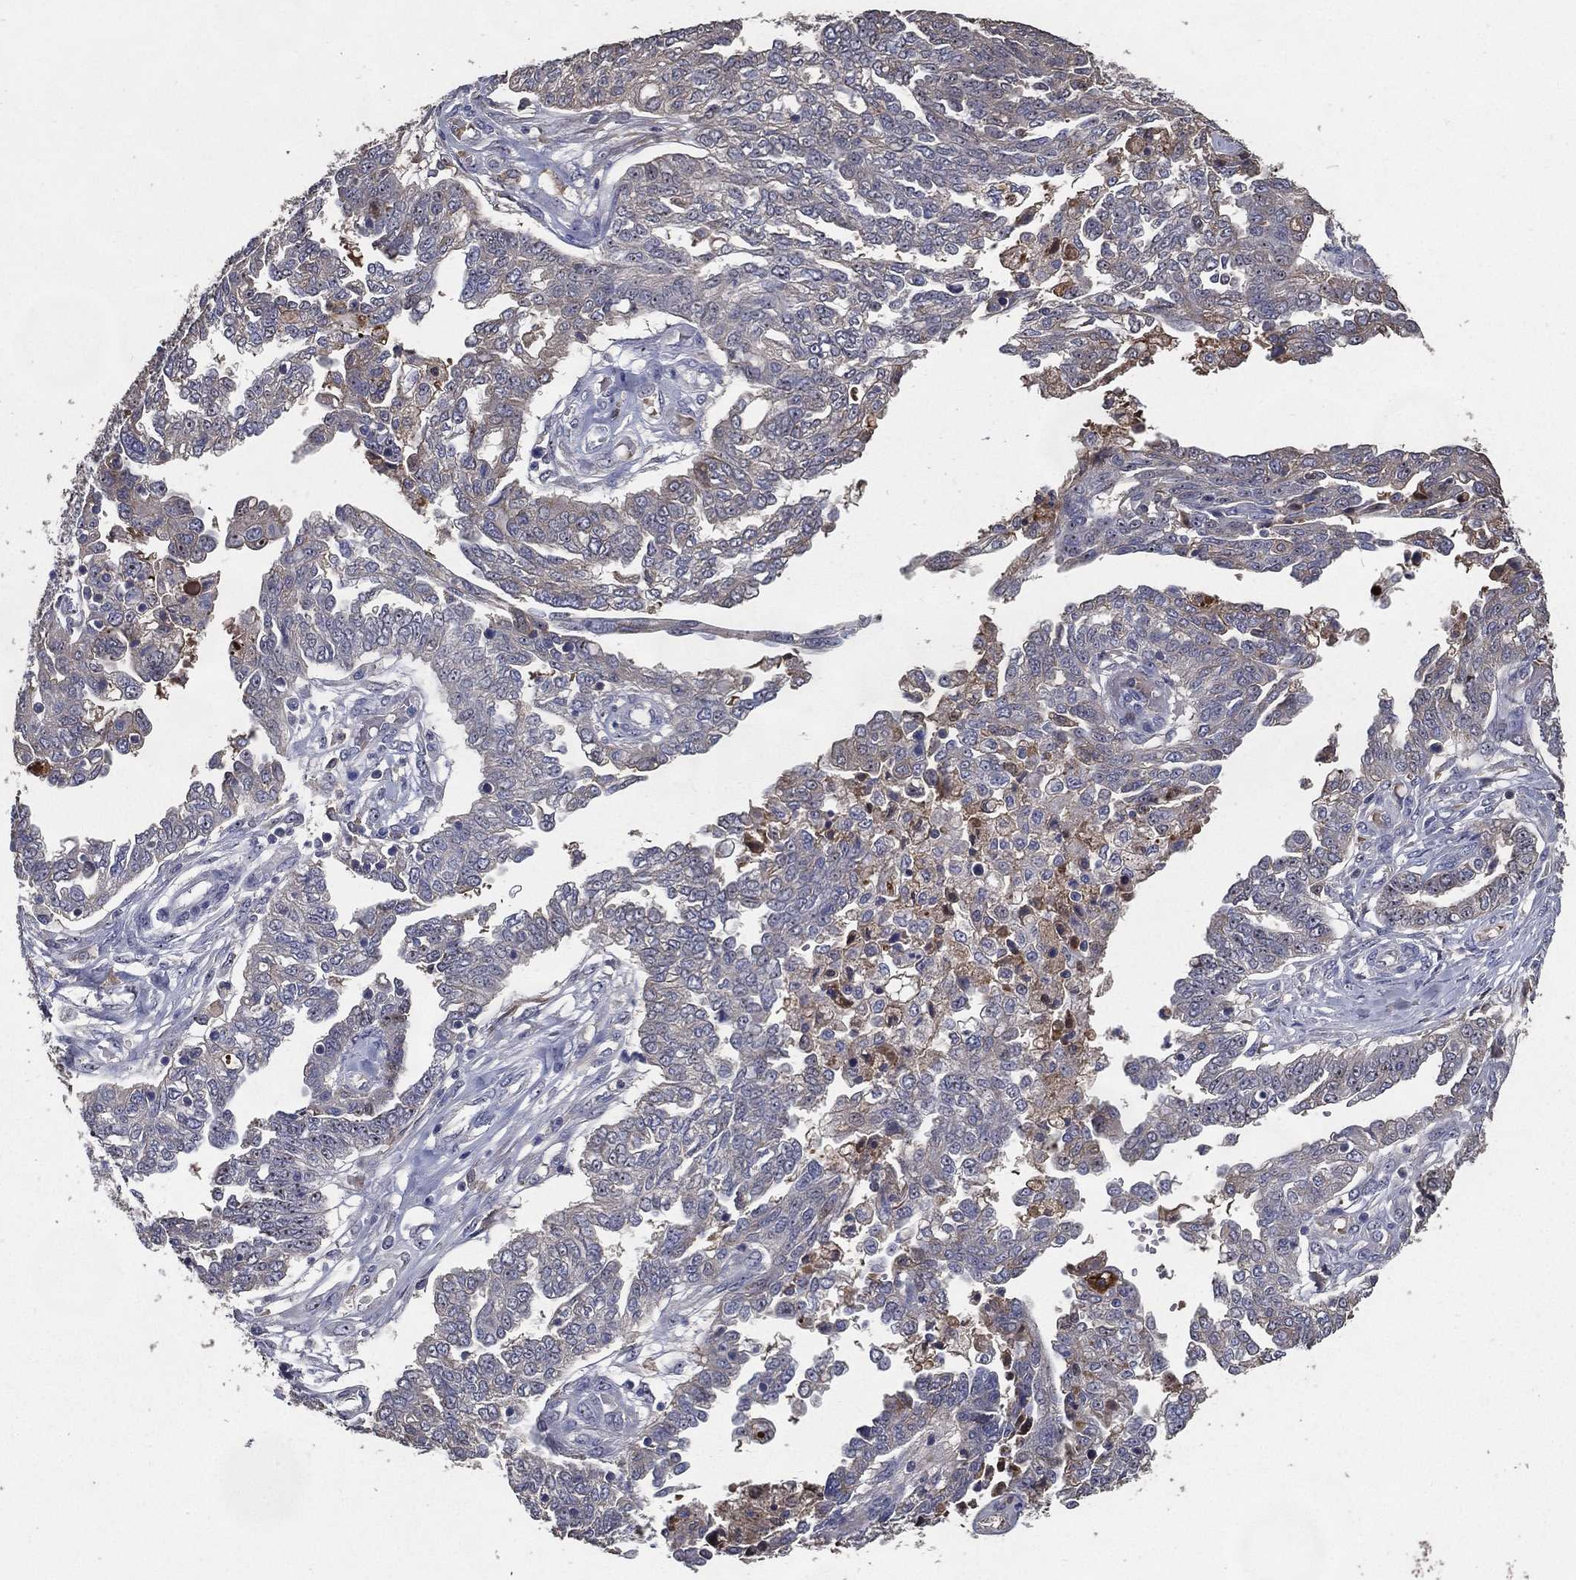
{"staining": {"intensity": "negative", "quantity": "none", "location": "none"}, "tissue": "ovarian cancer", "cell_type": "Tumor cells", "image_type": "cancer", "snomed": [{"axis": "morphology", "description": "Cystadenocarcinoma, serous, NOS"}, {"axis": "topography", "description": "Ovary"}], "caption": "Immunohistochemical staining of ovarian cancer (serous cystadenocarcinoma) reveals no significant positivity in tumor cells.", "gene": "EFNA1", "patient": {"sex": "female", "age": 67}}